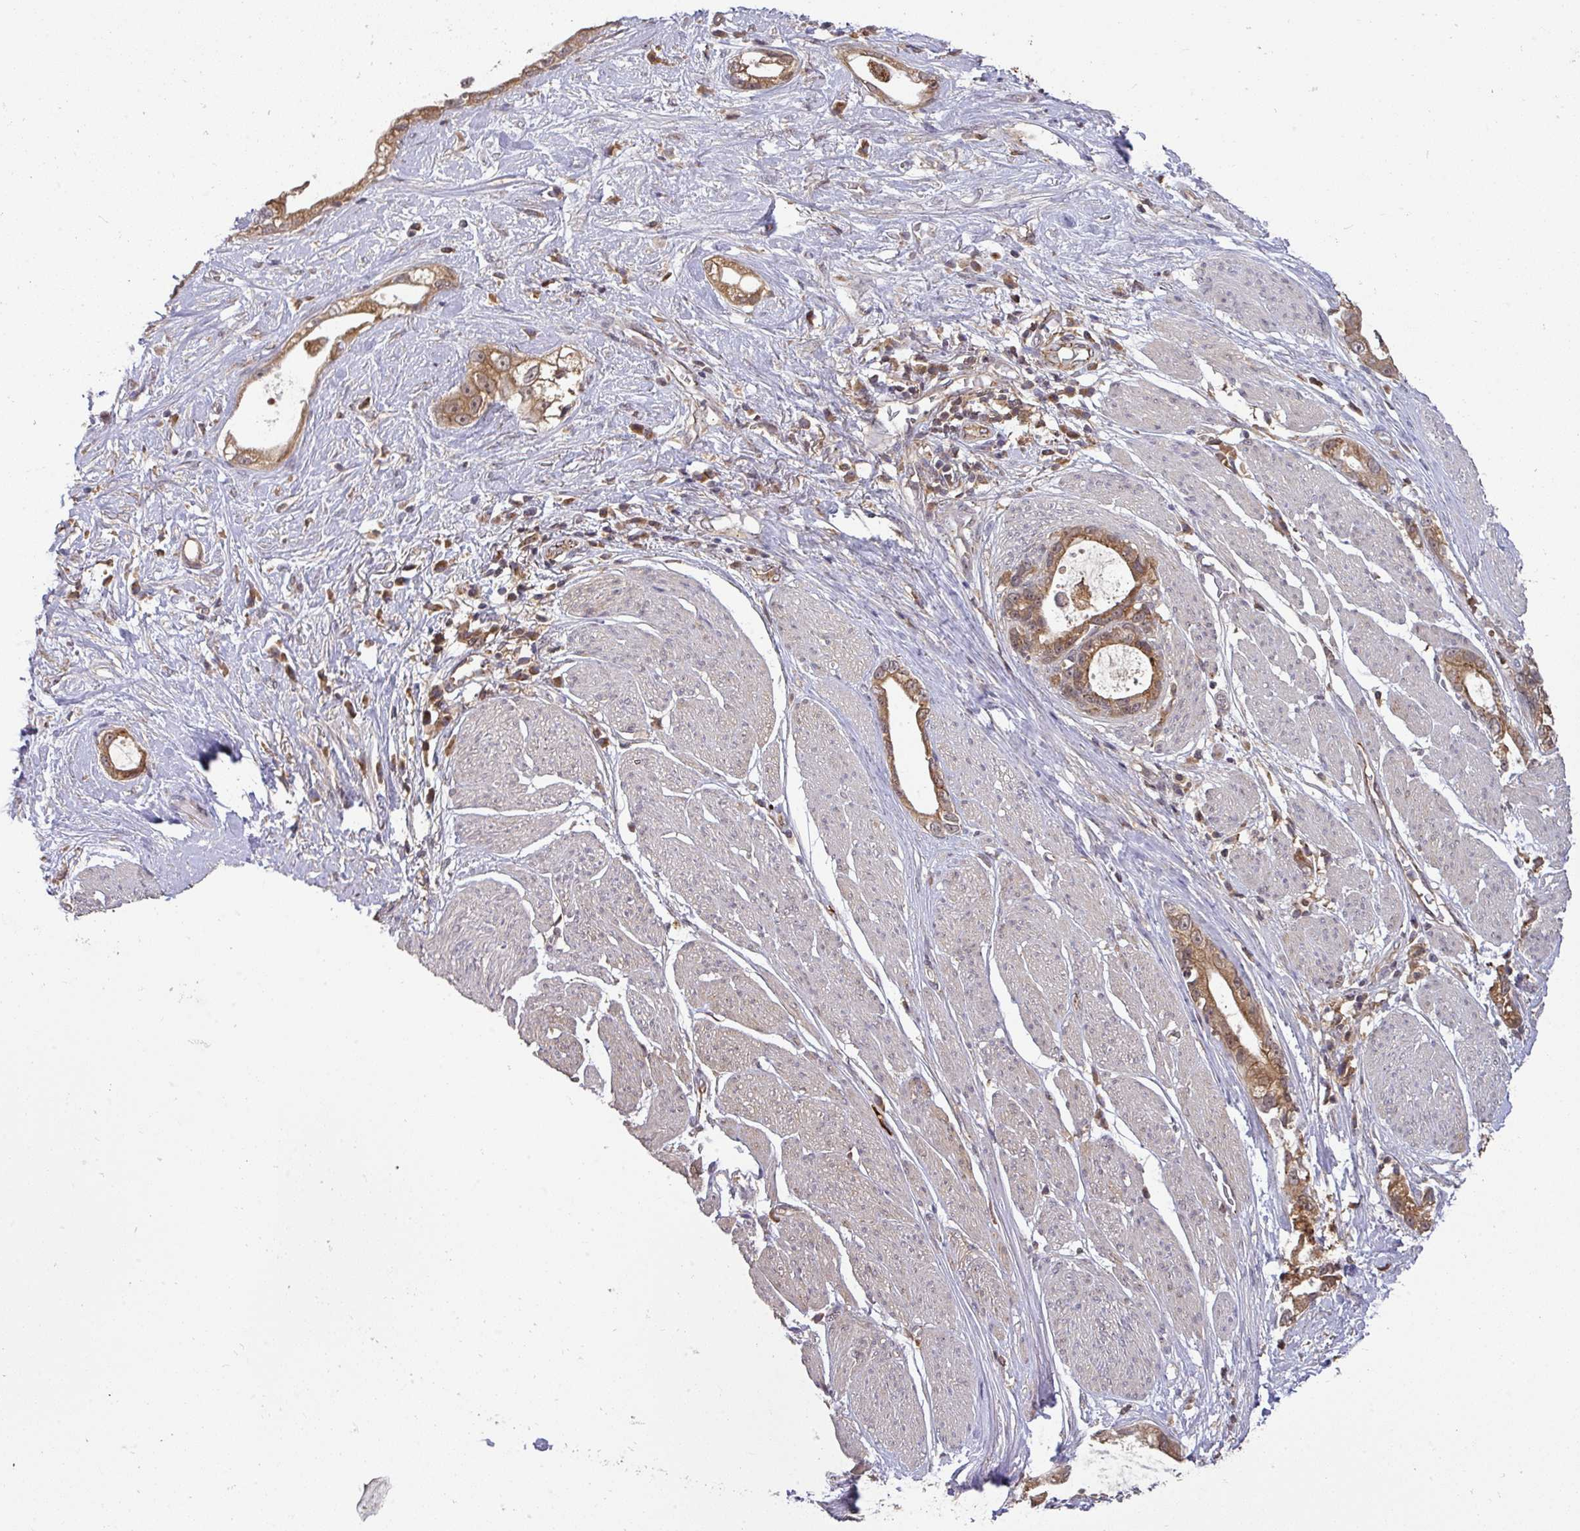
{"staining": {"intensity": "moderate", "quantity": ">75%", "location": "cytoplasmic/membranous"}, "tissue": "stomach cancer", "cell_type": "Tumor cells", "image_type": "cancer", "snomed": [{"axis": "morphology", "description": "Adenocarcinoma, NOS"}, {"axis": "topography", "description": "Stomach"}], "caption": "The photomicrograph reveals immunohistochemical staining of adenocarcinoma (stomach). There is moderate cytoplasmic/membranous staining is appreciated in about >75% of tumor cells.", "gene": "CCDC121", "patient": {"sex": "male", "age": 55}}